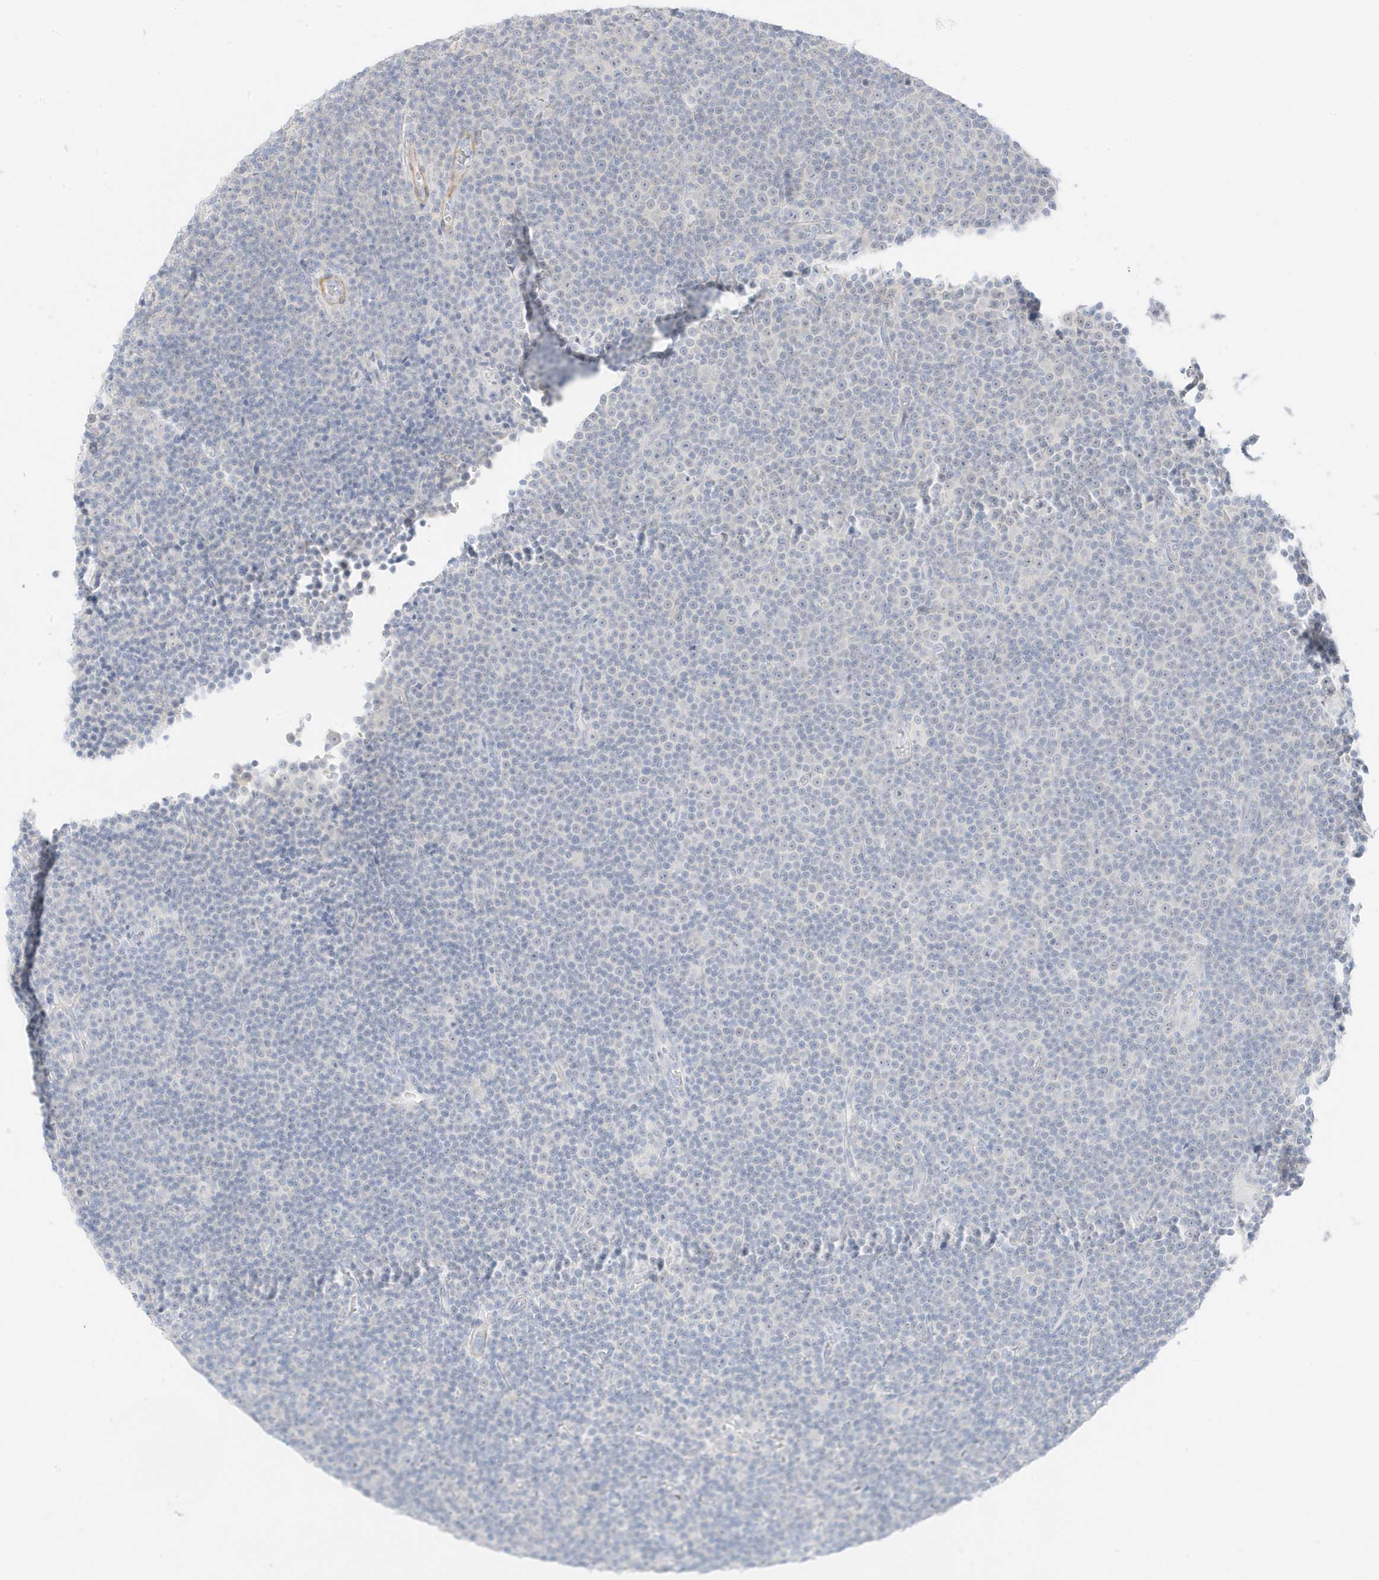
{"staining": {"intensity": "negative", "quantity": "none", "location": "none"}, "tissue": "lymphoma", "cell_type": "Tumor cells", "image_type": "cancer", "snomed": [{"axis": "morphology", "description": "Malignant lymphoma, non-Hodgkin's type, Low grade"}, {"axis": "topography", "description": "Lymph node"}], "caption": "DAB immunohistochemical staining of malignant lymphoma, non-Hodgkin's type (low-grade) reveals no significant positivity in tumor cells. (Stains: DAB immunohistochemistry with hematoxylin counter stain, Microscopy: brightfield microscopy at high magnification).", "gene": "SLC22A13", "patient": {"sex": "female", "age": 67}}